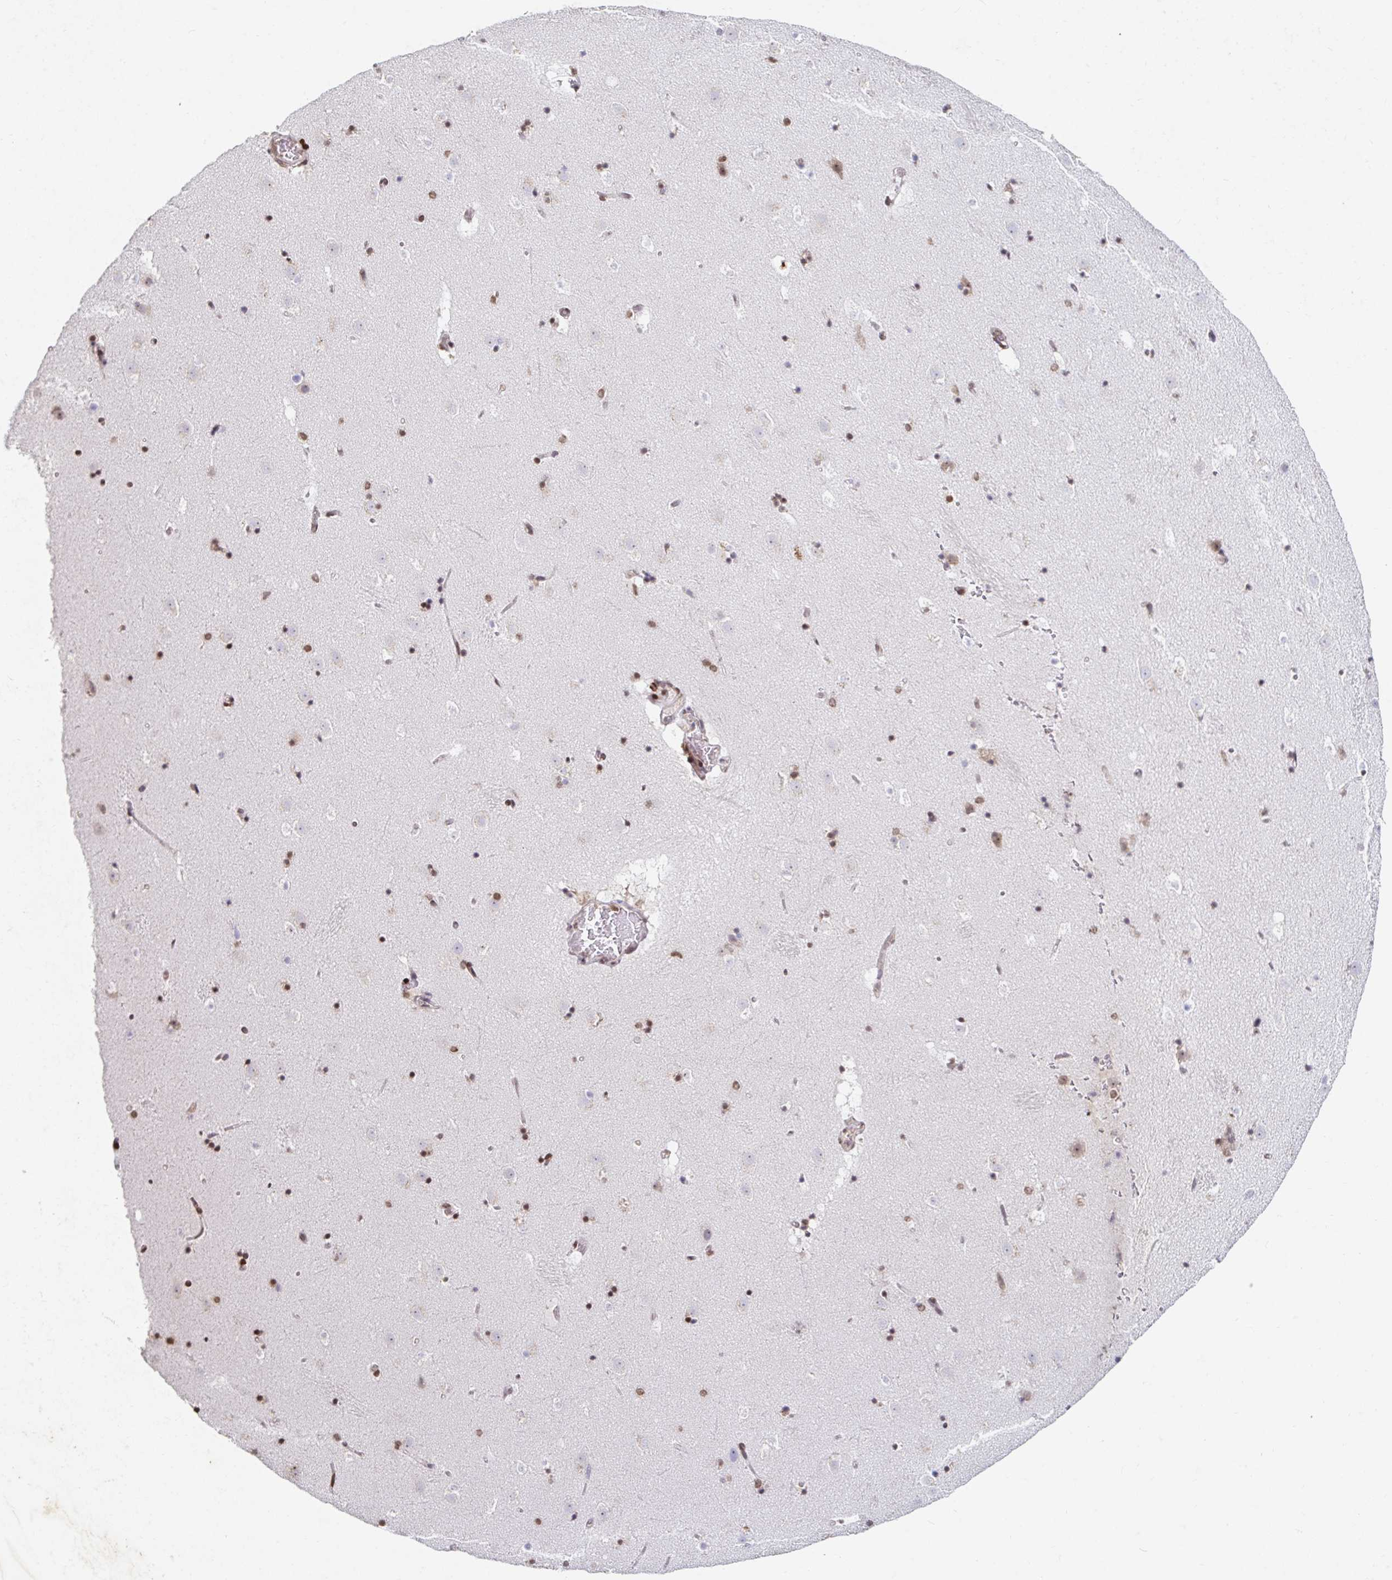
{"staining": {"intensity": "moderate", "quantity": "25%-75%", "location": "nuclear"}, "tissue": "caudate", "cell_type": "Glial cells", "image_type": "normal", "snomed": [{"axis": "morphology", "description": "Normal tissue, NOS"}, {"axis": "topography", "description": "Lateral ventricle wall"}], "caption": "DAB immunohistochemical staining of normal human caudate demonstrates moderate nuclear protein staining in approximately 25%-75% of glial cells.", "gene": "C19orf53", "patient": {"sex": "male", "age": 37}}